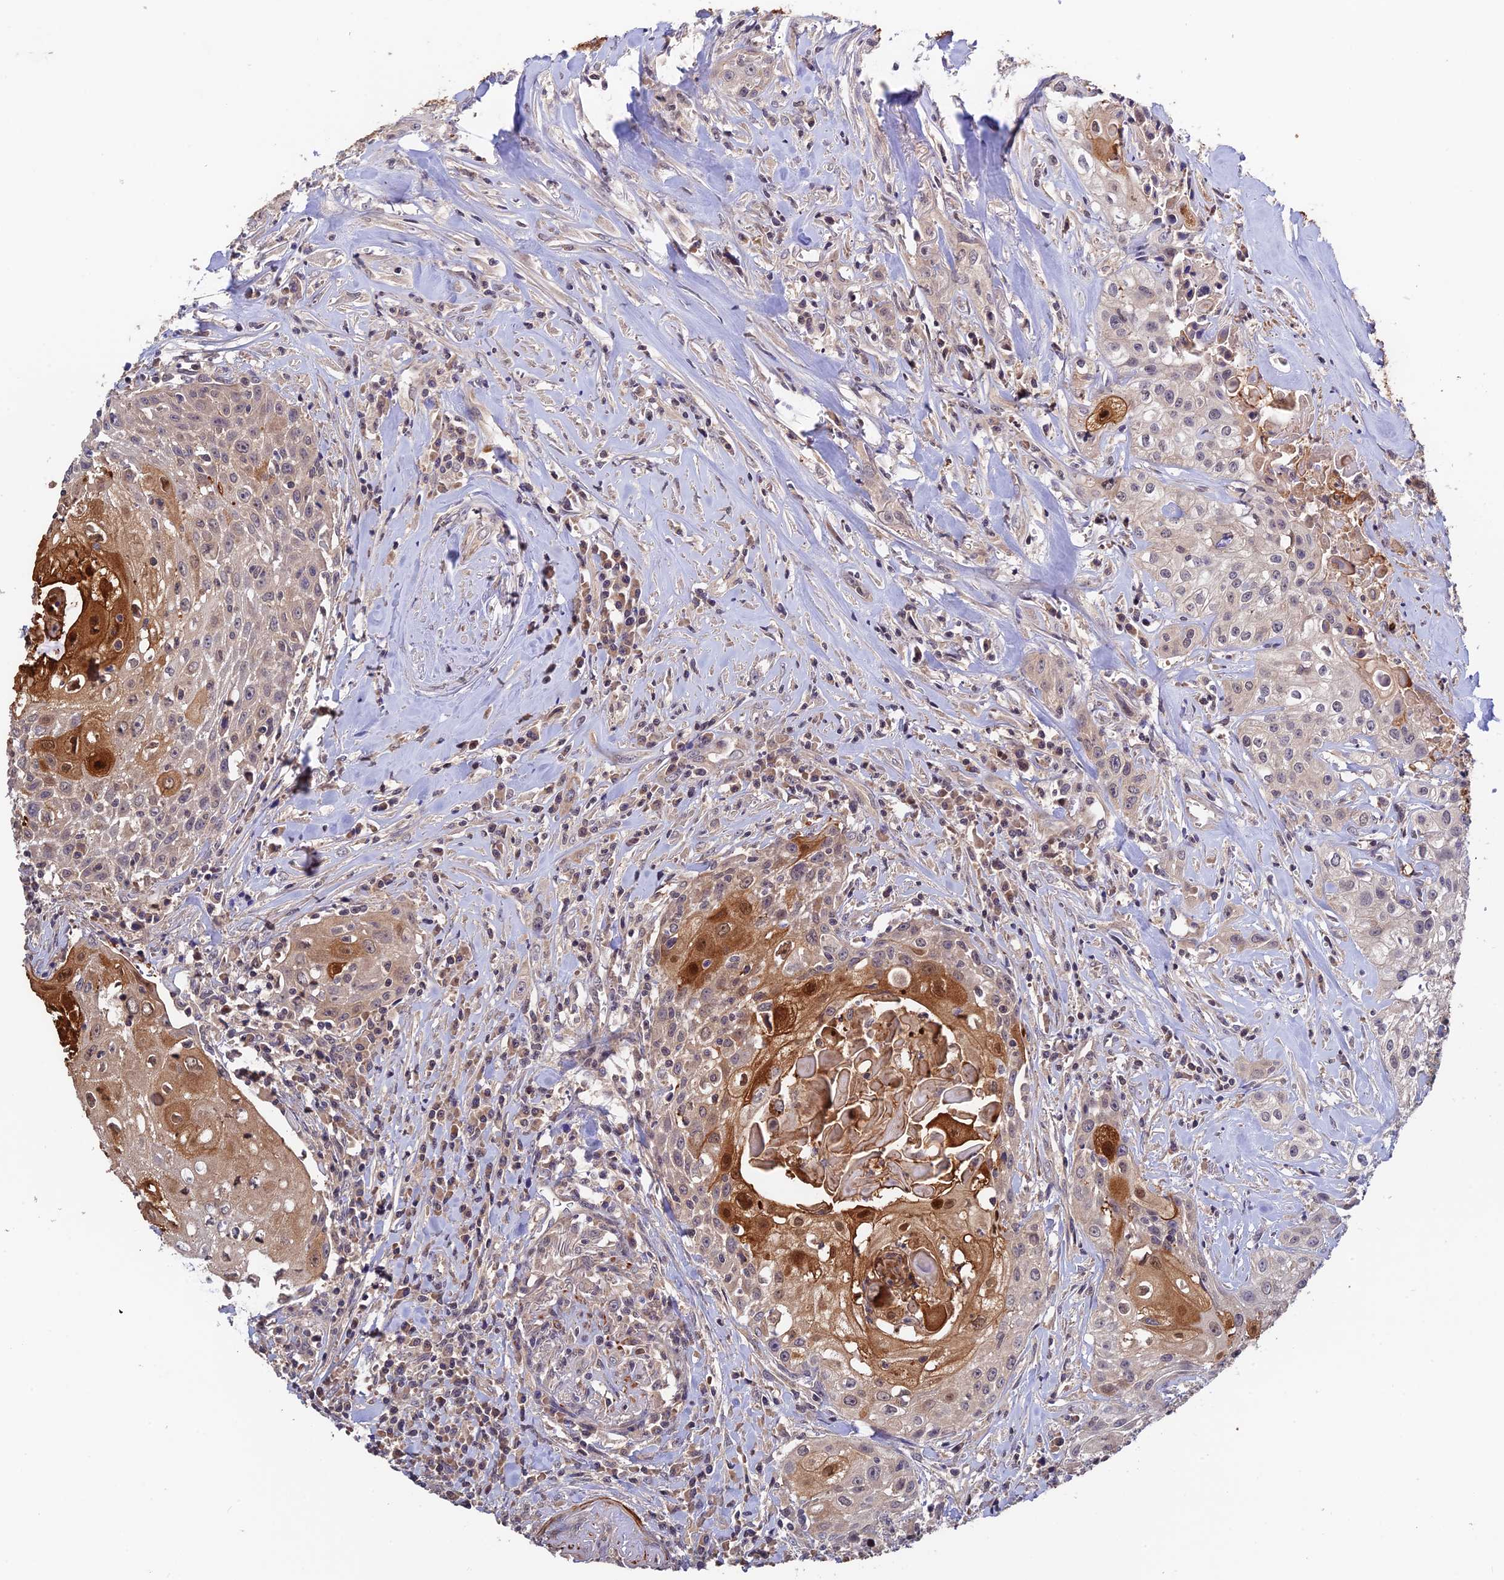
{"staining": {"intensity": "moderate", "quantity": "<25%", "location": "cytoplasmic/membranous,nuclear"}, "tissue": "head and neck cancer", "cell_type": "Tumor cells", "image_type": "cancer", "snomed": [{"axis": "morphology", "description": "Squamous cell carcinoma, NOS"}, {"axis": "topography", "description": "Oral tissue"}, {"axis": "topography", "description": "Head-Neck"}], "caption": "A brown stain shows moderate cytoplasmic/membranous and nuclear expression of a protein in squamous cell carcinoma (head and neck) tumor cells. Nuclei are stained in blue.", "gene": "CWH43", "patient": {"sex": "female", "age": 82}}